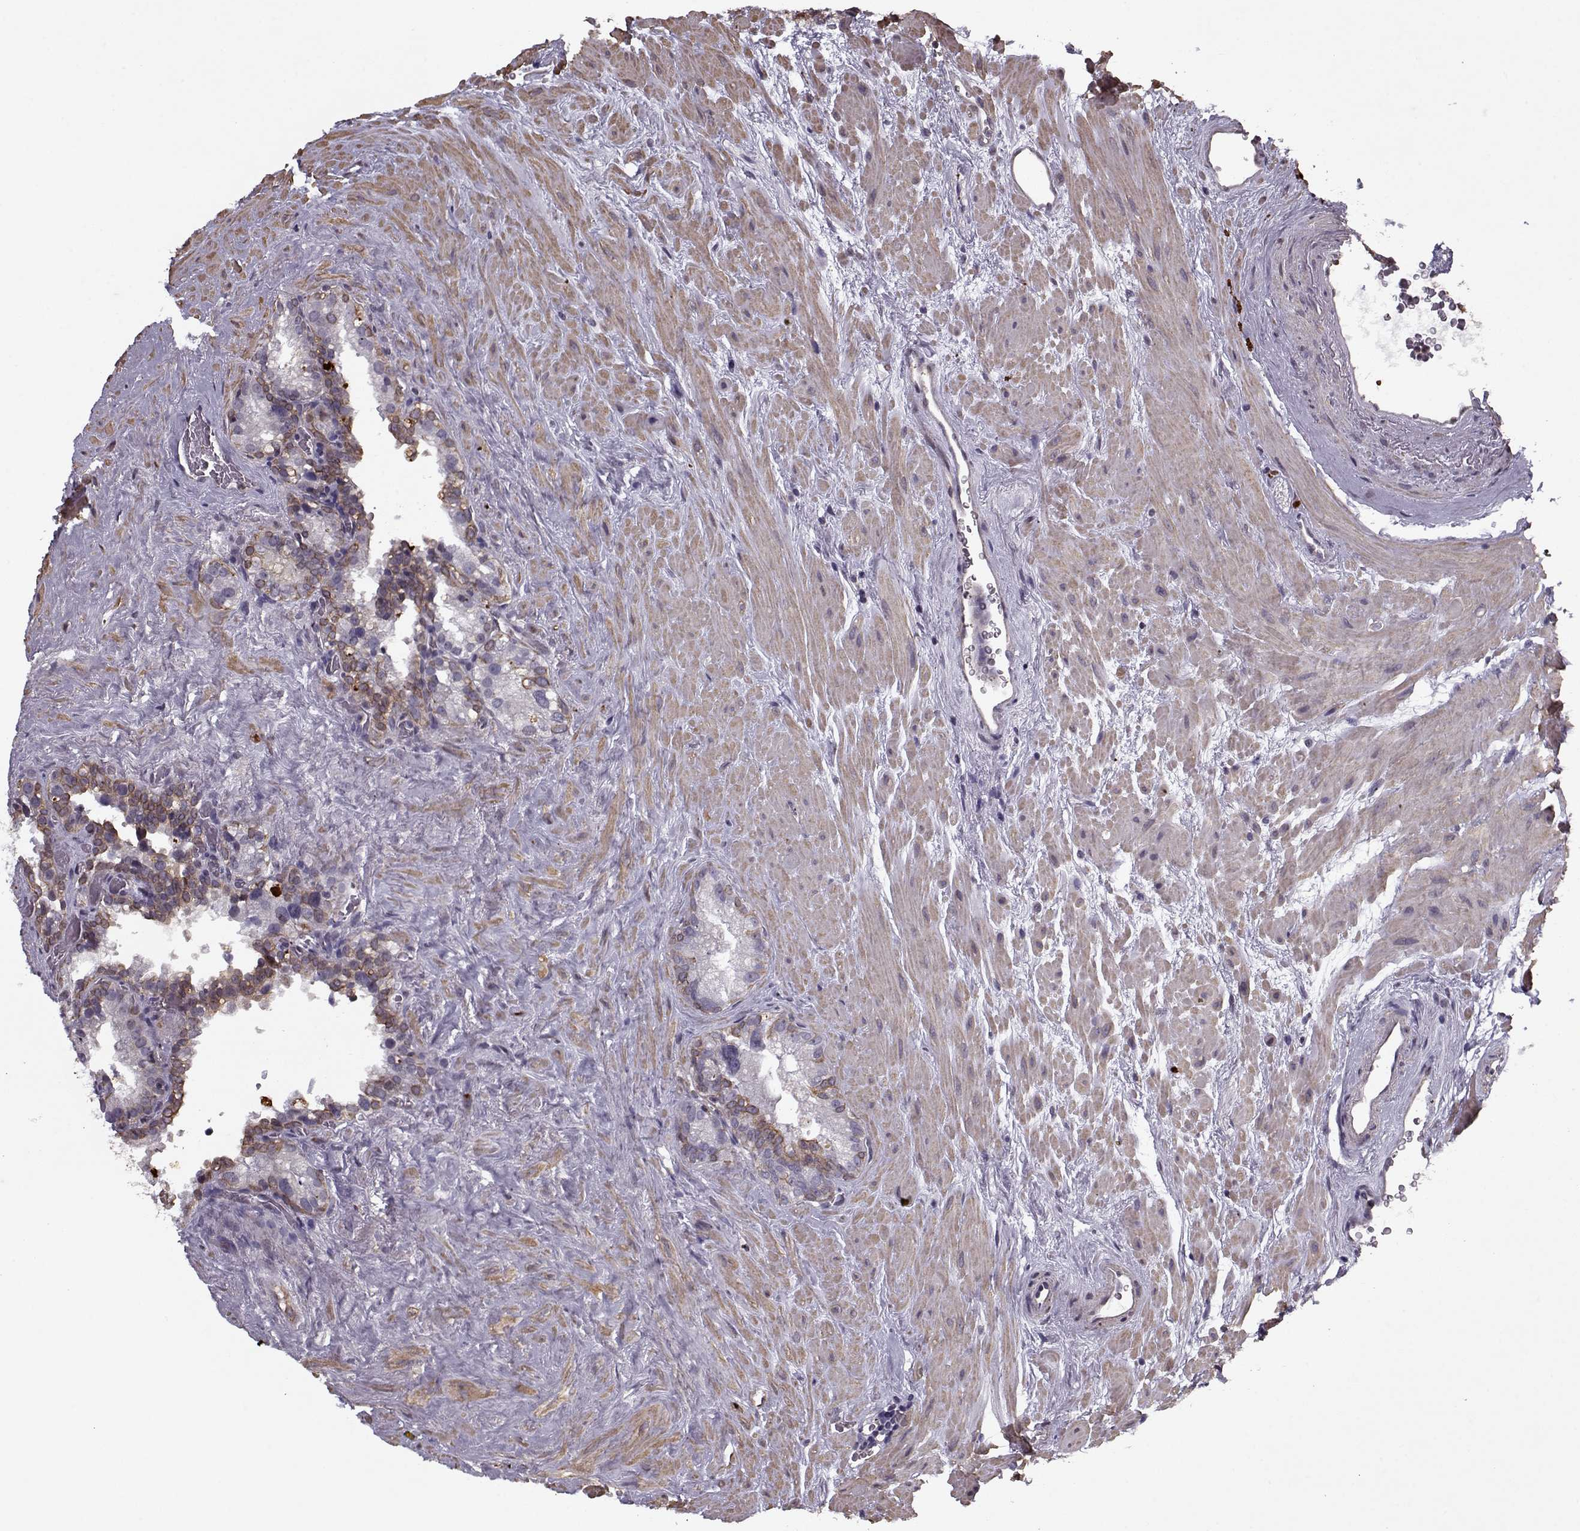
{"staining": {"intensity": "moderate", "quantity": "<25%", "location": "cytoplasmic/membranous"}, "tissue": "seminal vesicle", "cell_type": "Glandular cells", "image_type": "normal", "snomed": [{"axis": "morphology", "description": "Normal tissue, NOS"}, {"axis": "topography", "description": "Seminal veicle"}], "caption": "A histopathology image of seminal vesicle stained for a protein displays moderate cytoplasmic/membranous brown staining in glandular cells.", "gene": "KRT9", "patient": {"sex": "male", "age": 71}}